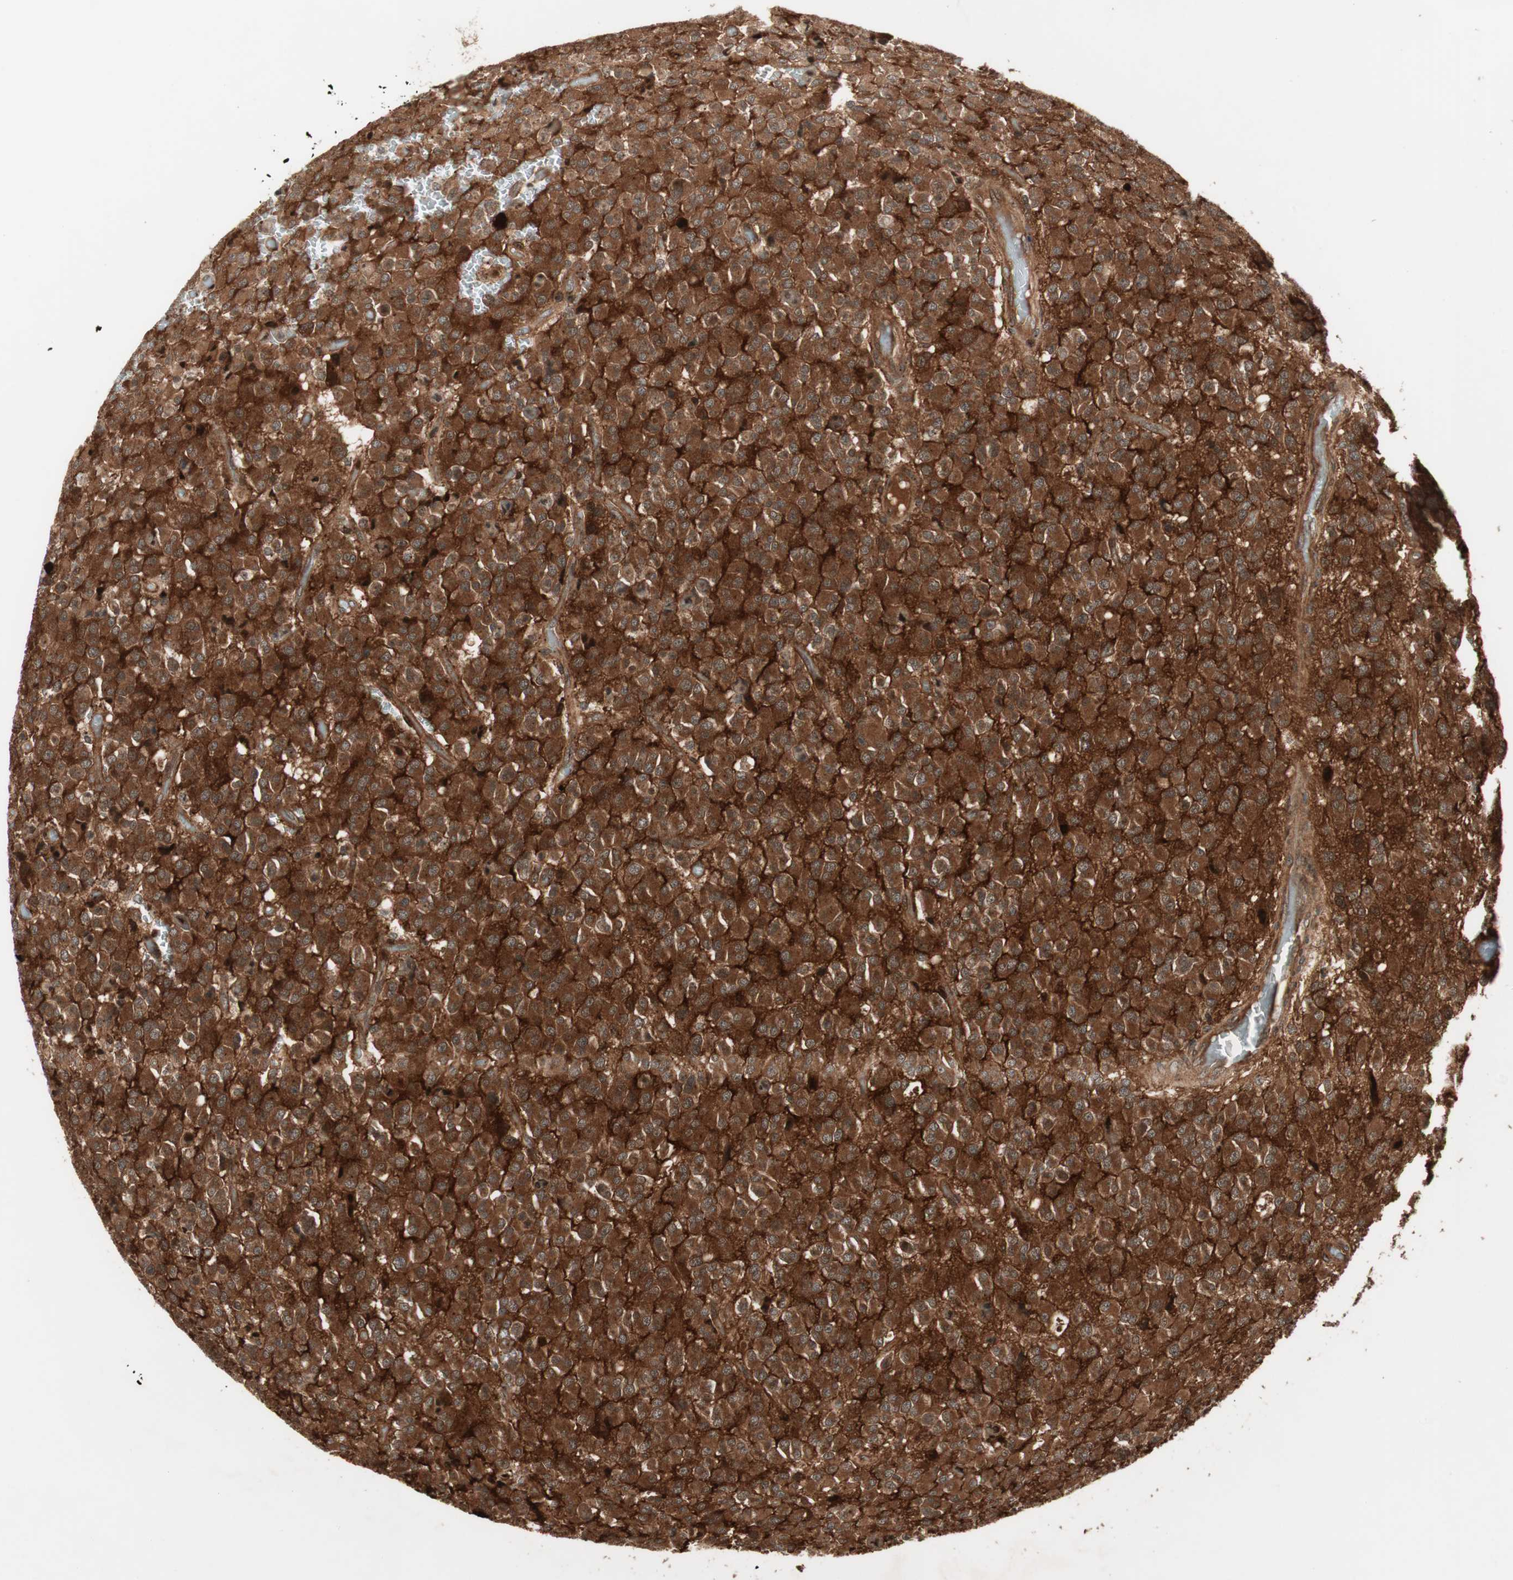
{"staining": {"intensity": "strong", "quantity": ">75%", "location": "cytoplasmic/membranous"}, "tissue": "glioma", "cell_type": "Tumor cells", "image_type": "cancer", "snomed": [{"axis": "morphology", "description": "Glioma, malignant, High grade"}, {"axis": "topography", "description": "pancreas cauda"}], "caption": "High-grade glioma (malignant) stained with IHC exhibits strong cytoplasmic/membranous positivity in about >75% of tumor cells.", "gene": "PRKG2", "patient": {"sex": "male", "age": 60}}